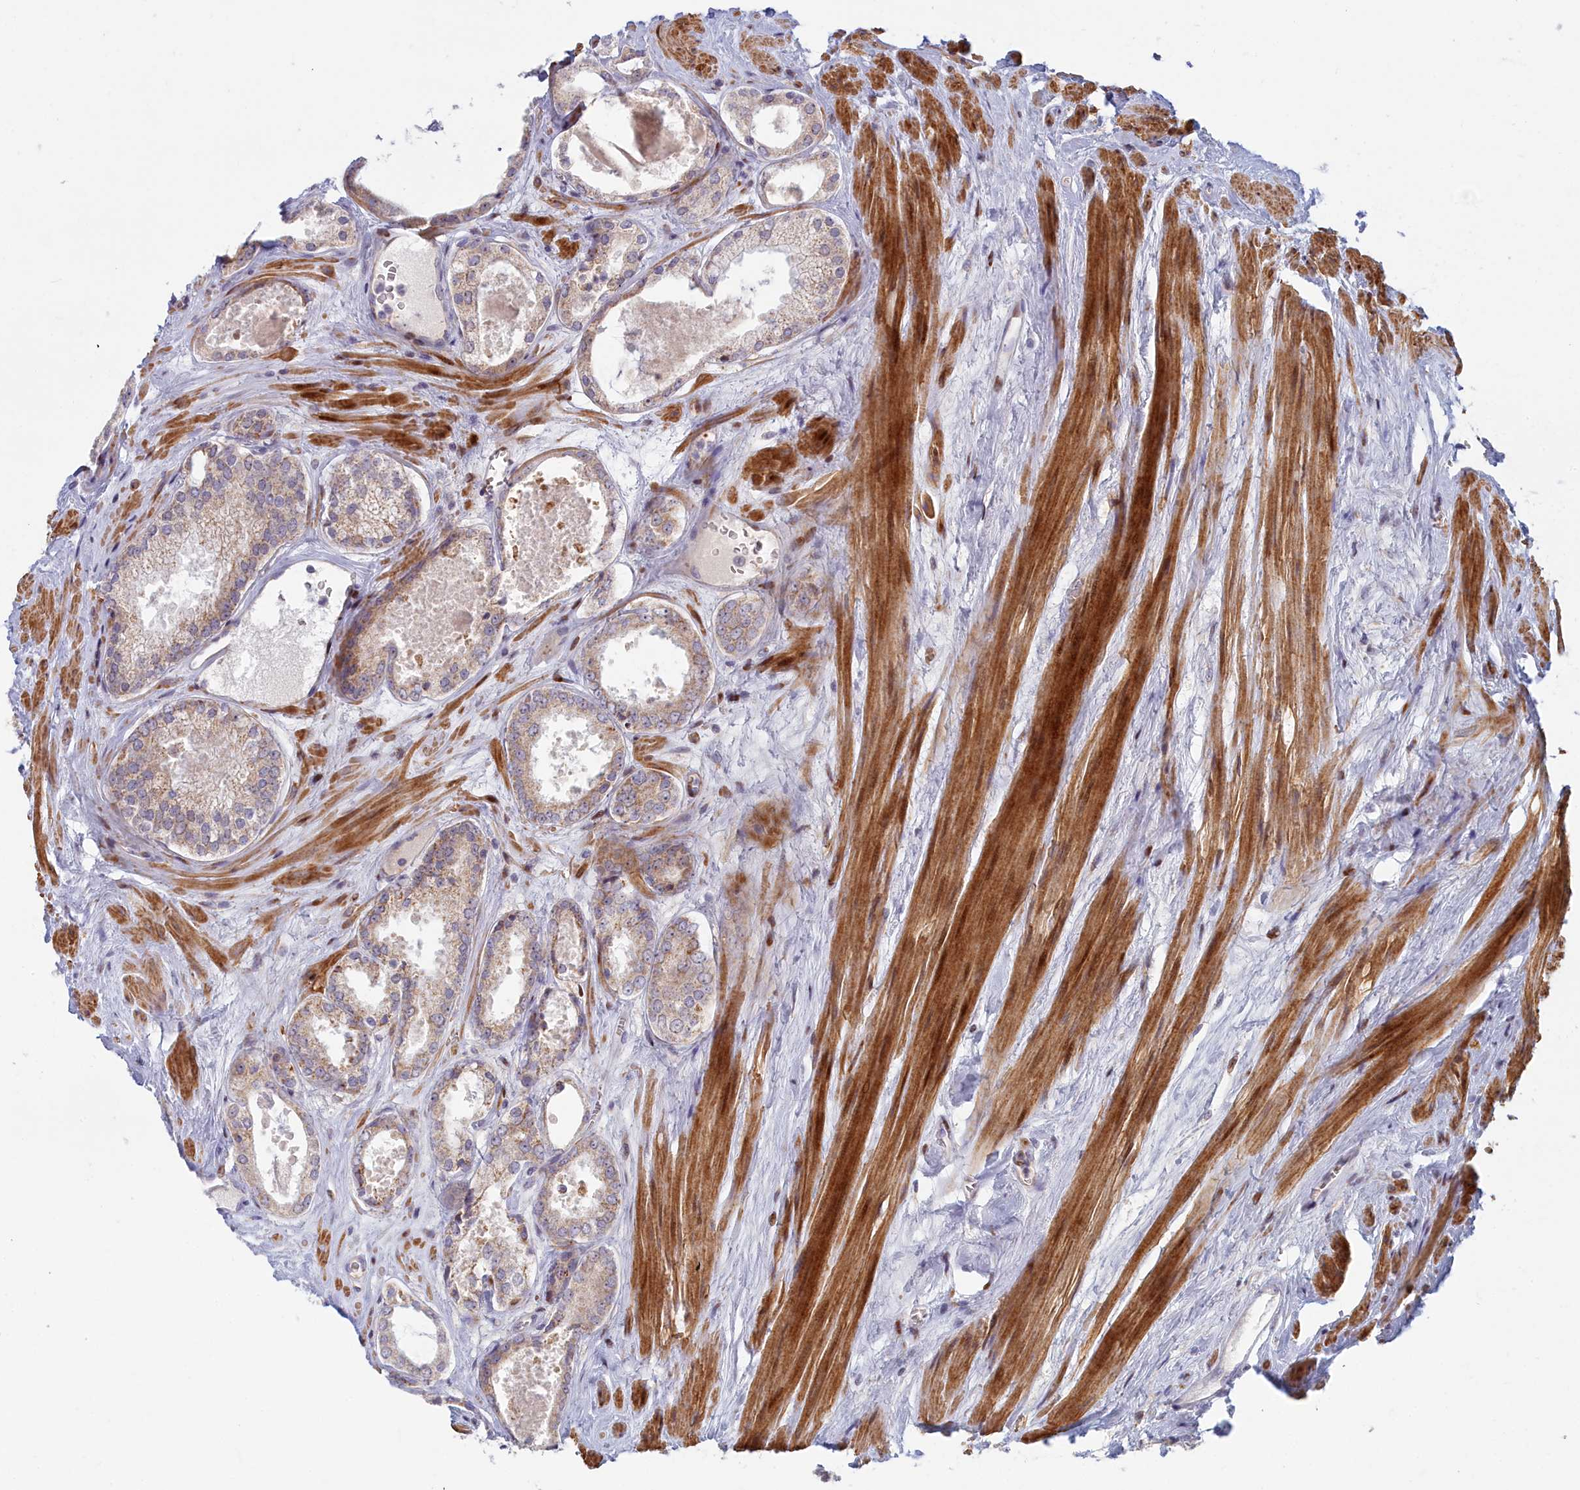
{"staining": {"intensity": "weak", "quantity": "<25%", "location": "cytoplasmic/membranous"}, "tissue": "prostate cancer", "cell_type": "Tumor cells", "image_type": "cancer", "snomed": [{"axis": "morphology", "description": "Adenocarcinoma, Low grade"}, {"axis": "topography", "description": "Prostate"}], "caption": "Histopathology image shows no protein positivity in tumor cells of prostate adenocarcinoma (low-grade) tissue. (DAB (3,3'-diaminobenzidine) IHC, high magnification).", "gene": "C15orf40", "patient": {"sex": "male", "age": 68}}